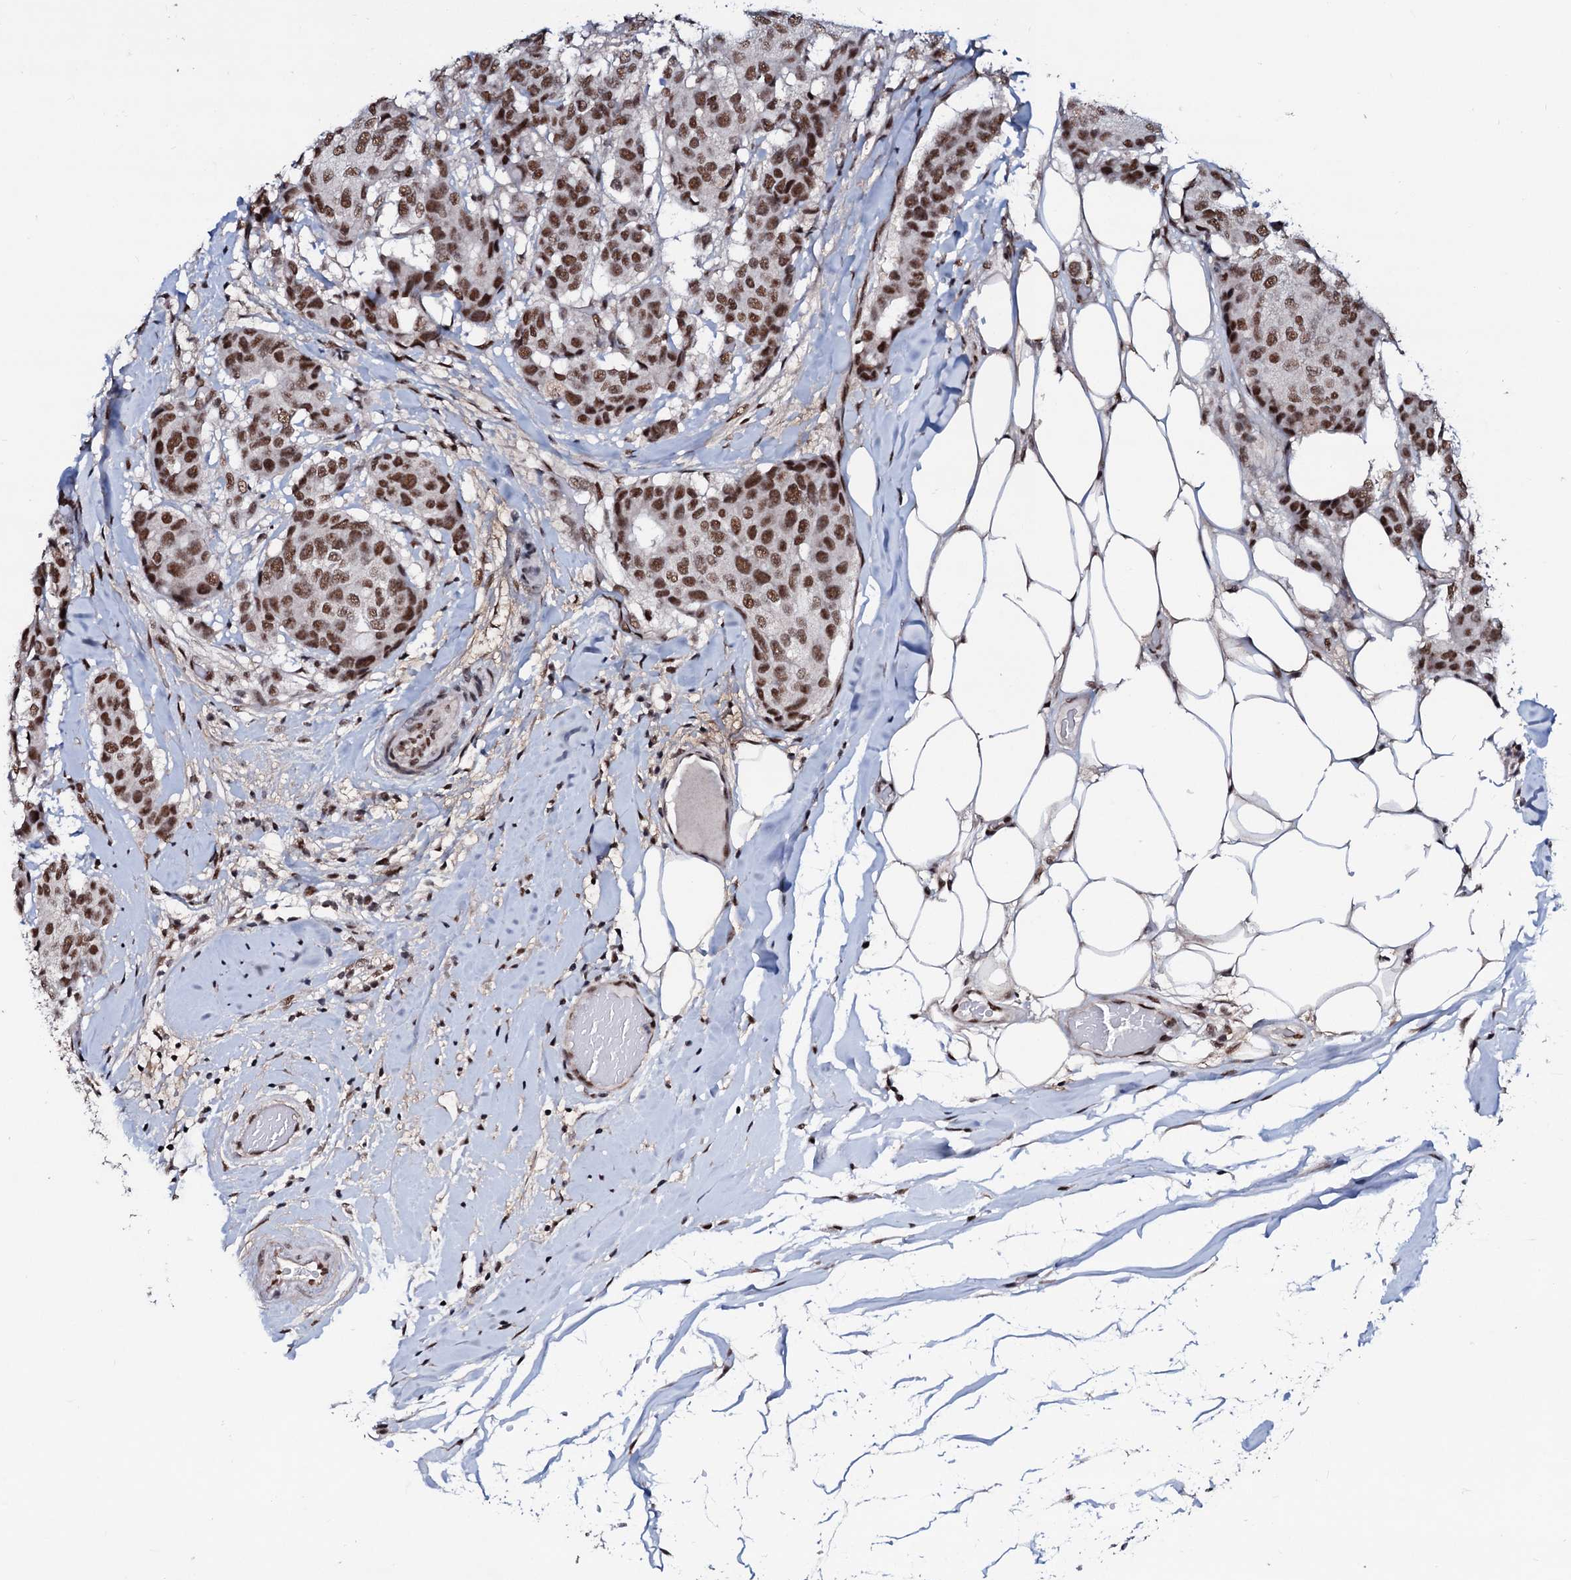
{"staining": {"intensity": "strong", "quantity": ">75%", "location": "nuclear"}, "tissue": "breast cancer", "cell_type": "Tumor cells", "image_type": "cancer", "snomed": [{"axis": "morphology", "description": "Duct carcinoma"}, {"axis": "topography", "description": "Breast"}], "caption": "An immunohistochemistry image of tumor tissue is shown. Protein staining in brown highlights strong nuclear positivity in breast cancer (invasive ductal carcinoma) within tumor cells.", "gene": "PRPF18", "patient": {"sex": "female", "age": 75}}